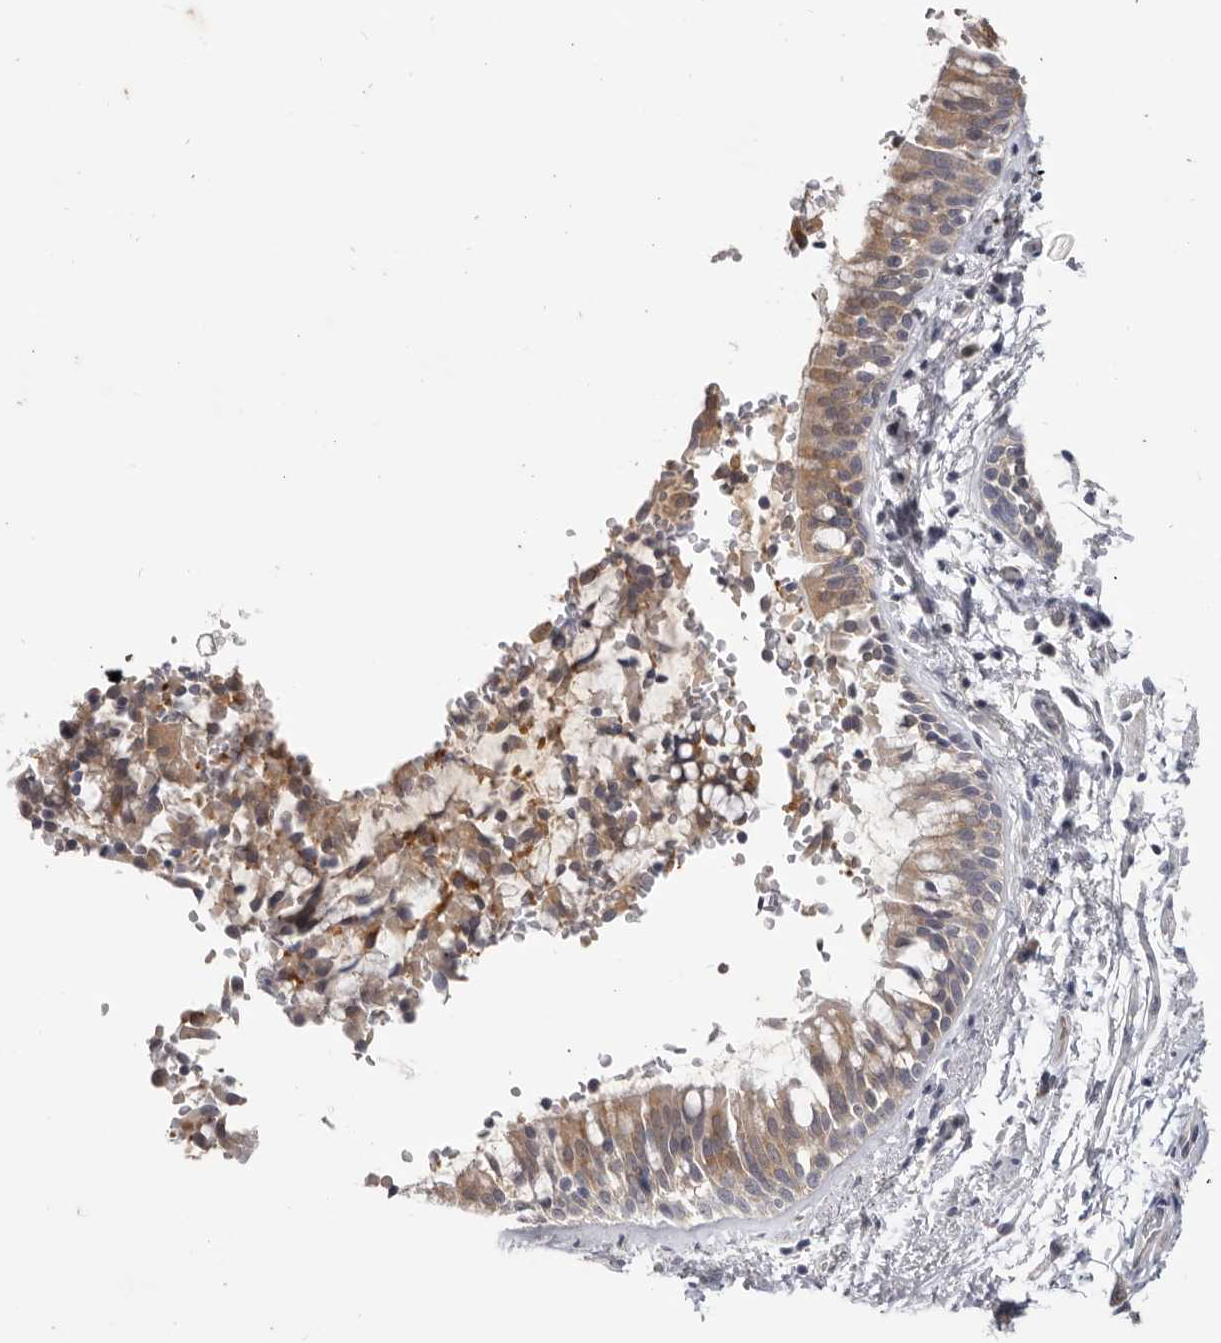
{"staining": {"intensity": "moderate", "quantity": ">75%", "location": "cytoplasmic/membranous"}, "tissue": "bronchus", "cell_type": "Respiratory epithelial cells", "image_type": "normal", "snomed": [{"axis": "morphology", "description": "Normal tissue, NOS"}, {"axis": "morphology", "description": "Inflammation, NOS"}, {"axis": "topography", "description": "Cartilage tissue"}, {"axis": "topography", "description": "Bronchus"}, {"axis": "topography", "description": "Lung"}], "caption": "Moderate cytoplasmic/membranous staining is present in approximately >75% of respiratory epithelial cells in unremarkable bronchus. Using DAB (3,3'-diaminobenzidine) (brown) and hematoxylin (blue) stains, captured at high magnification using brightfield microscopy.", "gene": "WDR77", "patient": {"sex": "female", "age": 64}}